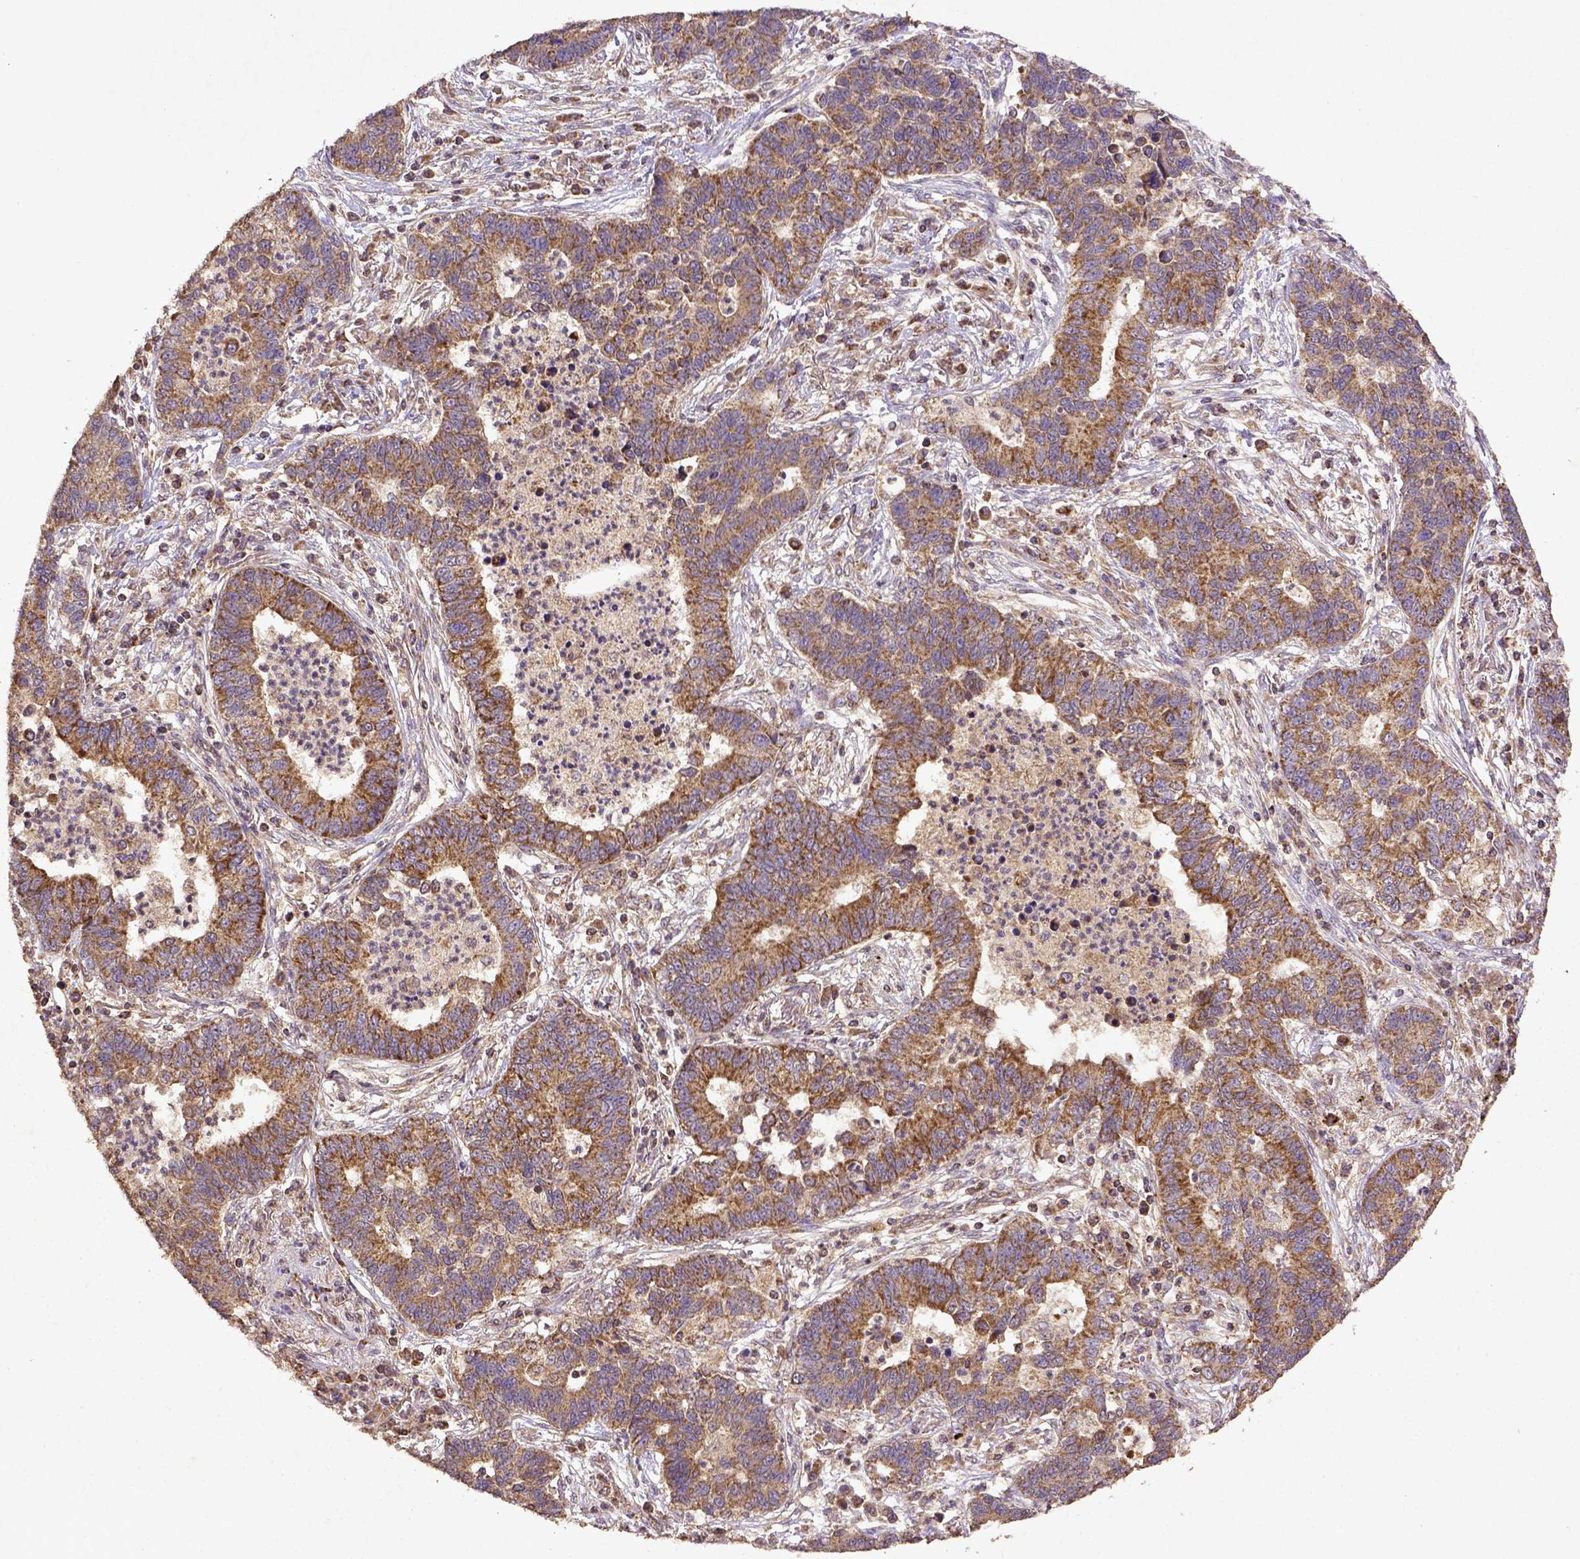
{"staining": {"intensity": "moderate", "quantity": ">75%", "location": "cytoplasmic/membranous"}, "tissue": "lung cancer", "cell_type": "Tumor cells", "image_type": "cancer", "snomed": [{"axis": "morphology", "description": "Adenocarcinoma, NOS"}, {"axis": "topography", "description": "Lung"}], "caption": "Lung adenocarcinoma stained with DAB immunohistochemistry reveals medium levels of moderate cytoplasmic/membranous expression in approximately >75% of tumor cells. (Brightfield microscopy of DAB IHC at high magnification).", "gene": "MT-CO1", "patient": {"sex": "female", "age": 57}}